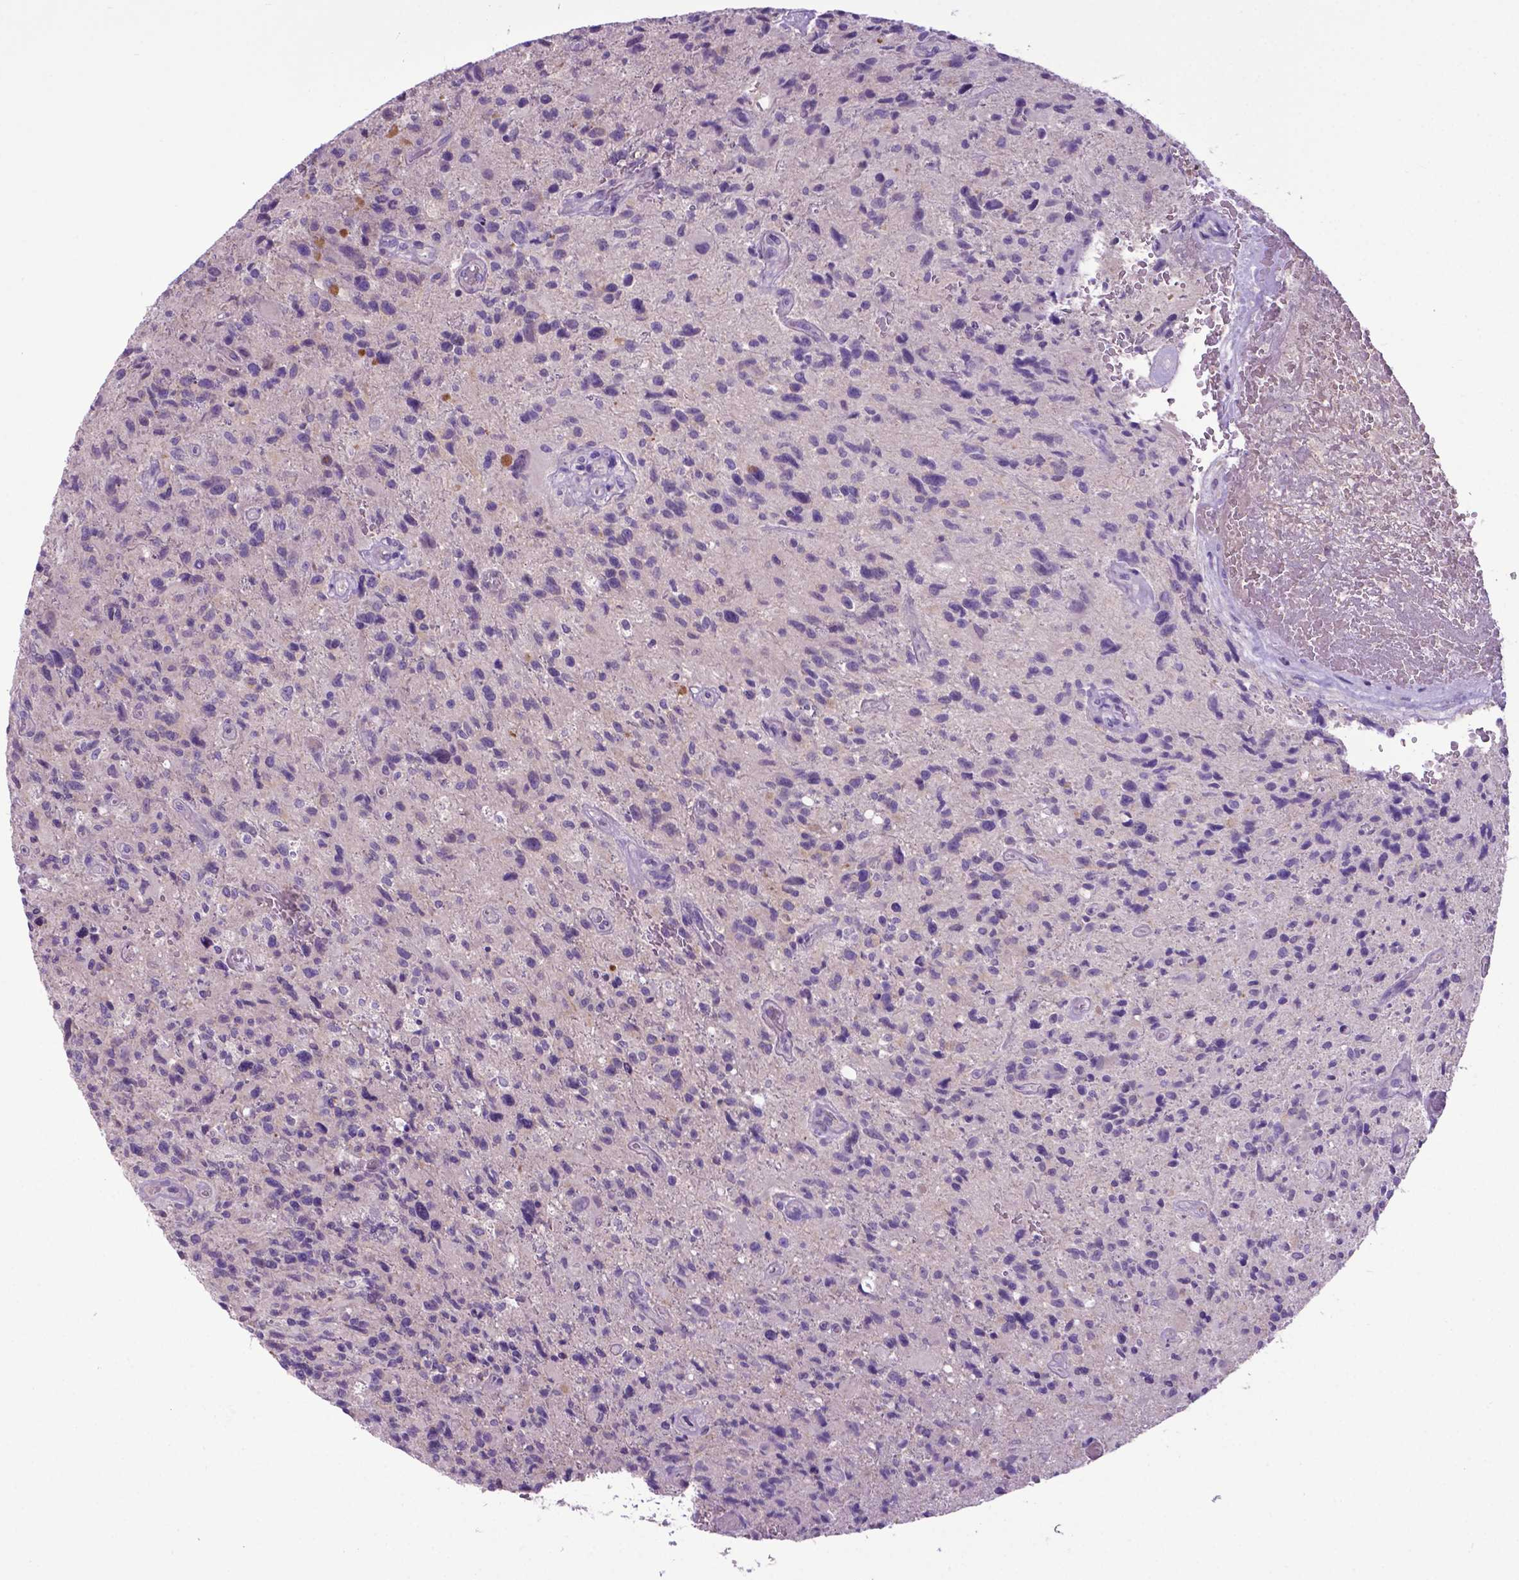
{"staining": {"intensity": "negative", "quantity": "none", "location": "none"}, "tissue": "glioma", "cell_type": "Tumor cells", "image_type": "cancer", "snomed": [{"axis": "morphology", "description": "Glioma, malignant, High grade"}, {"axis": "topography", "description": "Brain"}], "caption": "Immunohistochemistry (IHC) photomicrograph of neoplastic tissue: human glioma stained with DAB (3,3'-diaminobenzidine) demonstrates no significant protein staining in tumor cells.", "gene": "ADRA2B", "patient": {"sex": "male", "age": 63}}